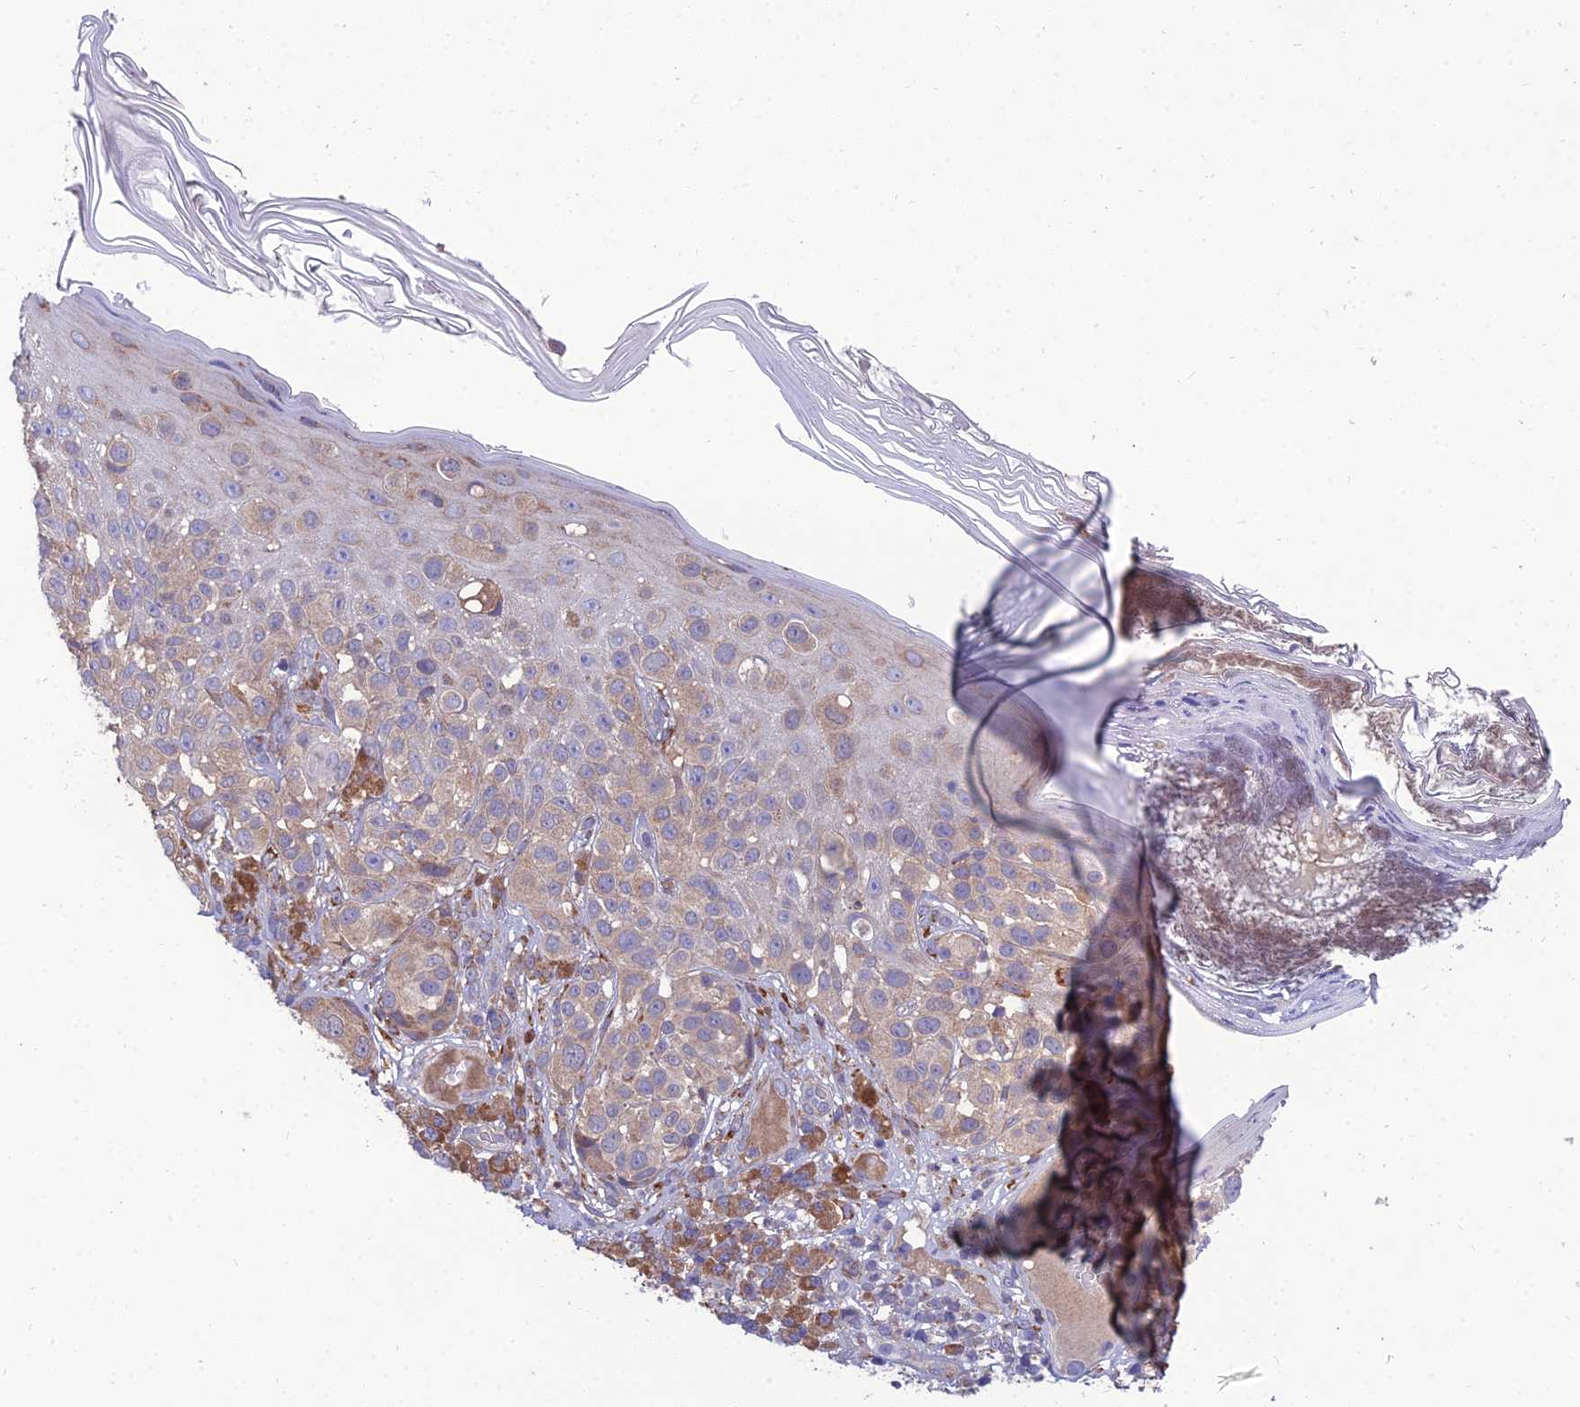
{"staining": {"intensity": "weak", "quantity": "<25%", "location": "cytoplasmic/membranous"}, "tissue": "melanoma", "cell_type": "Tumor cells", "image_type": "cancer", "snomed": [{"axis": "morphology", "description": "Malignant melanoma, NOS"}, {"axis": "topography", "description": "Skin"}], "caption": "DAB (3,3'-diaminobenzidine) immunohistochemical staining of human malignant melanoma demonstrates no significant expression in tumor cells.", "gene": "UMAD1", "patient": {"sex": "male", "age": 38}}